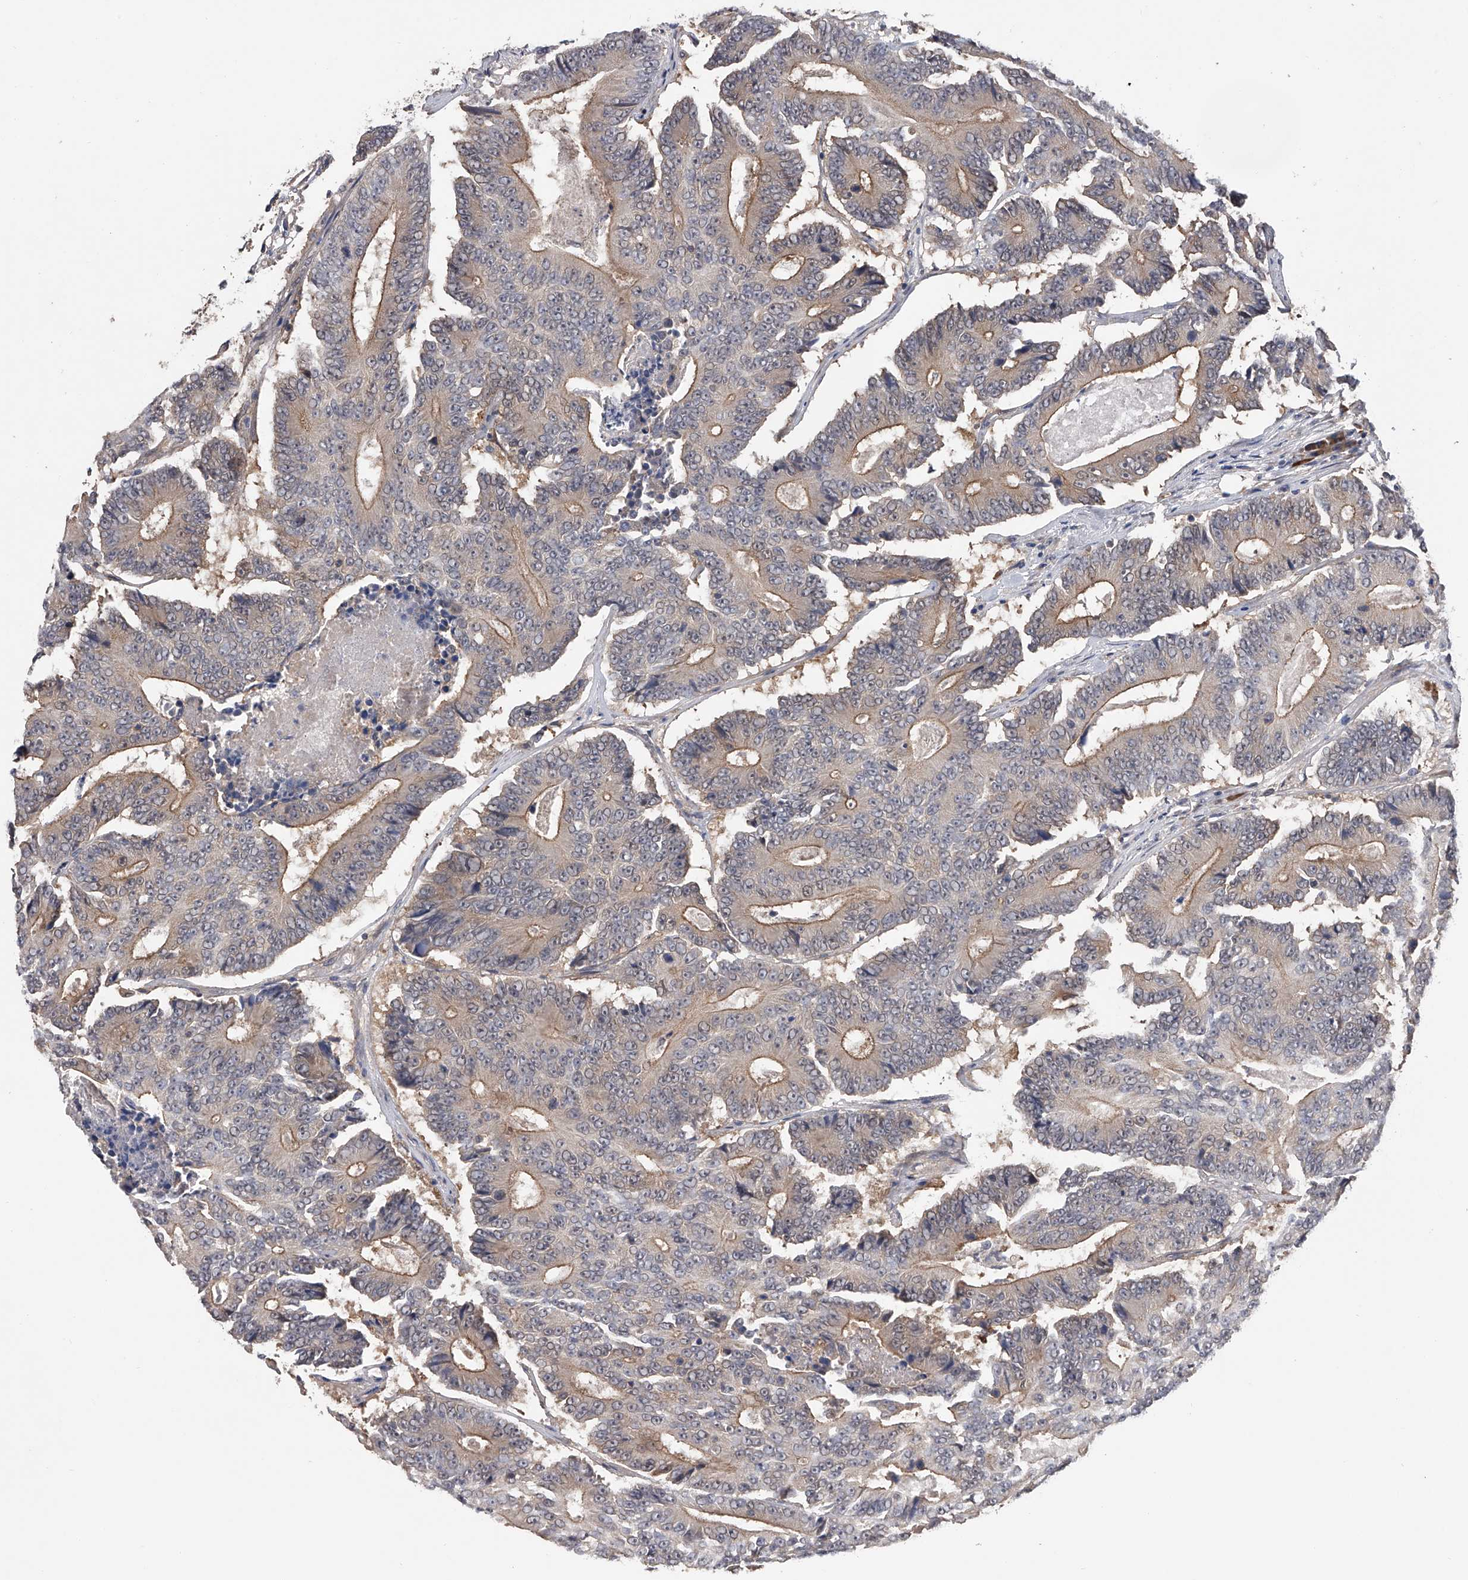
{"staining": {"intensity": "weak", "quantity": "<25%", "location": "cytoplasmic/membranous"}, "tissue": "colorectal cancer", "cell_type": "Tumor cells", "image_type": "cancer", "snomed": [{"axis": "morphology", "description": "Adenocarcinoma, NOS"}, {"axis": "topography", "description": "Colon"}], "caption": "There is no significant positivity in tumor cells of colorectal cancer.", "gene": "CFAP298", "patient": {"sex": "male", "age": 83}}